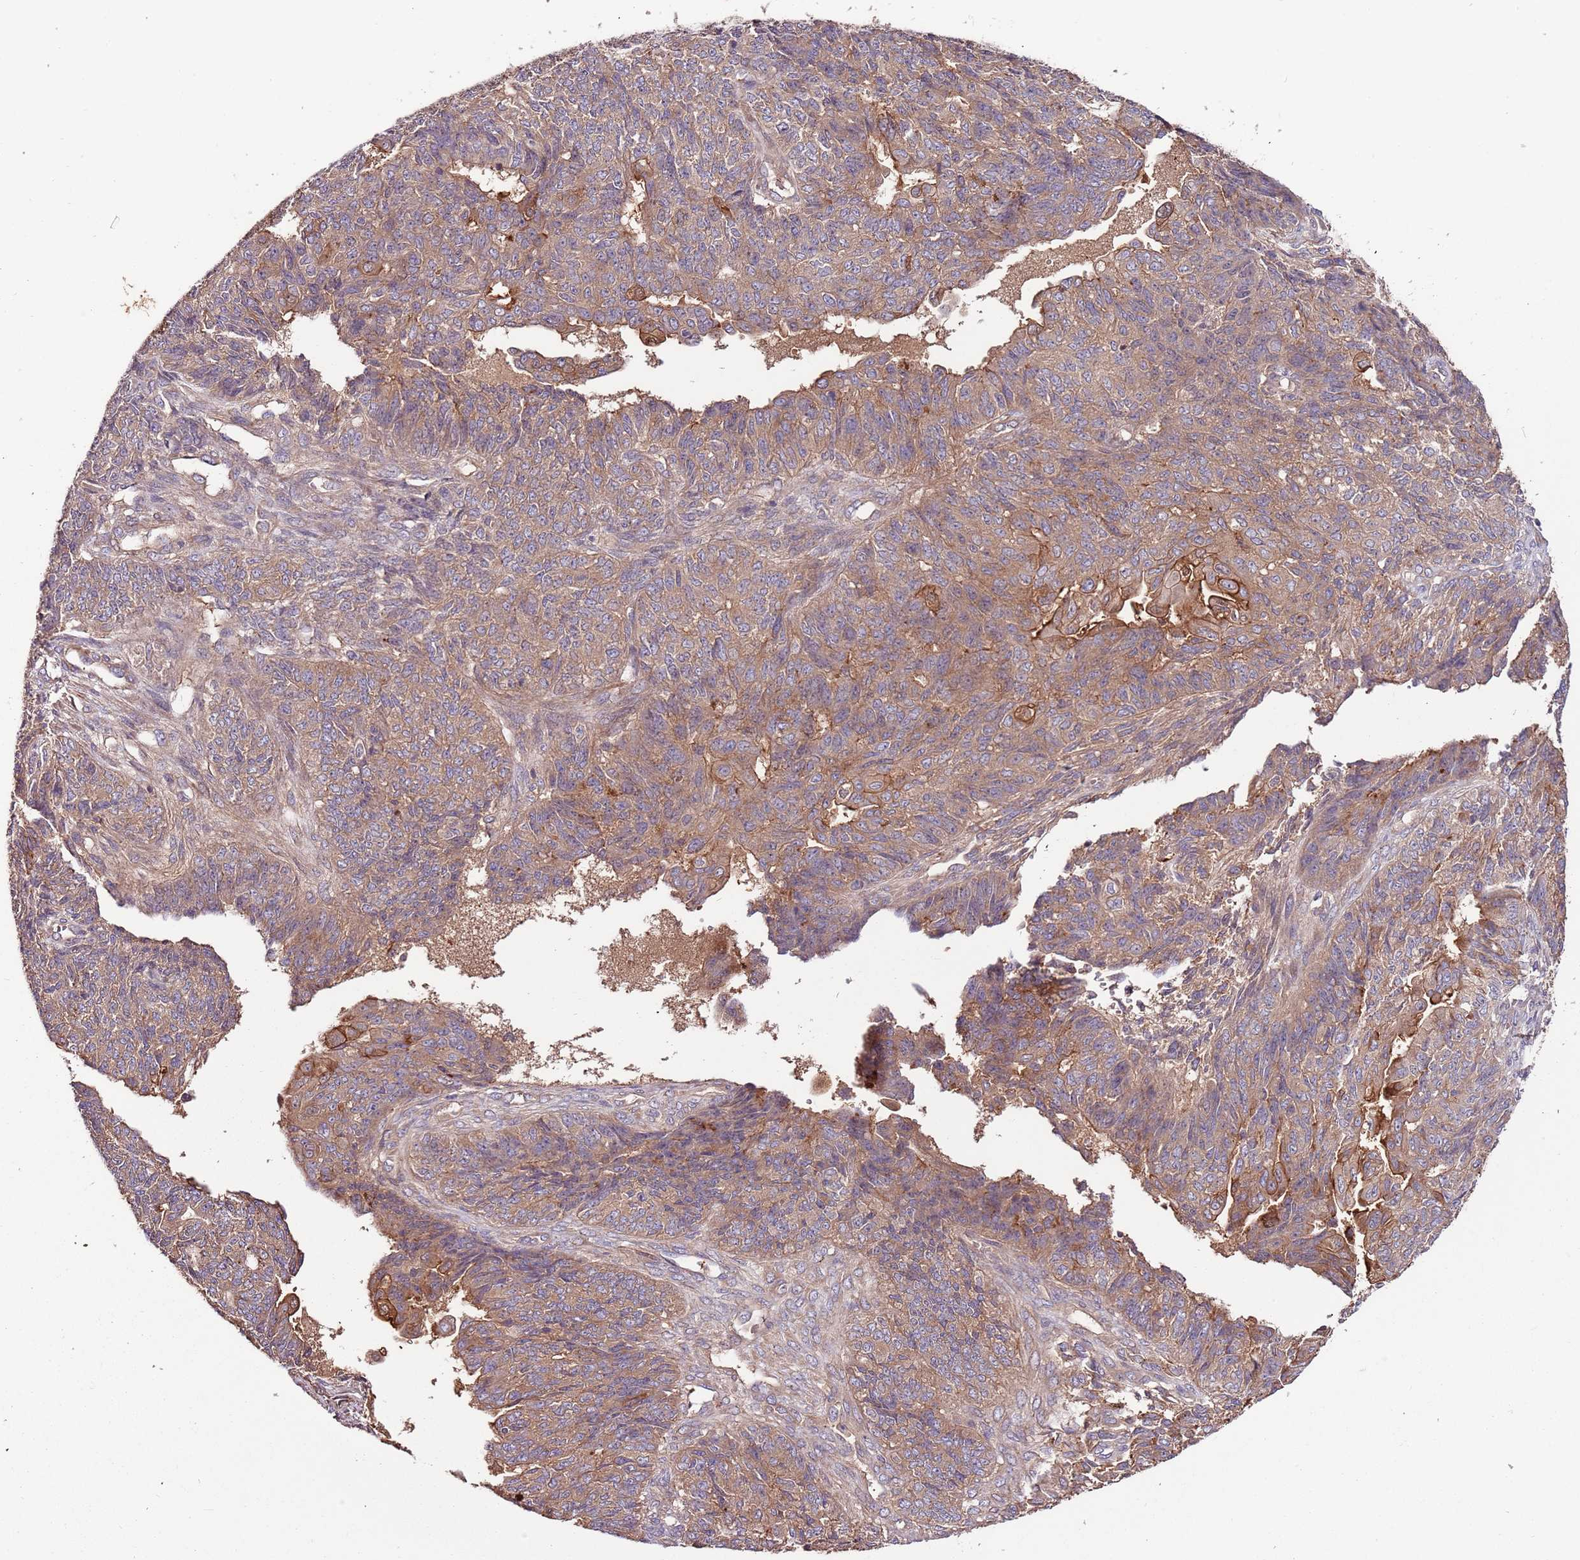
{"staining": {"intensity": "moderate", "quantity": ">75%", "location": "cytoplasmic/membranous"}, "tissue": "endometrial cancer", "cell_type": "Tumor cells", "image_type": "cancer", "snomed": [{"axis": "morphology", "description": "Adenocarcinoma, NOS"}, {"axis": "topography", "description": "Endometrium"}], "caption": "Immunohistochemistry (DAB) staining of endometrial cancer (adenocarcinoma) demonstrates moderate cytoplasmic/membranous protein expression in about >75% of tumor cells.", "gene": "DENR", "patient": {"sex": "female", "age": 32}}